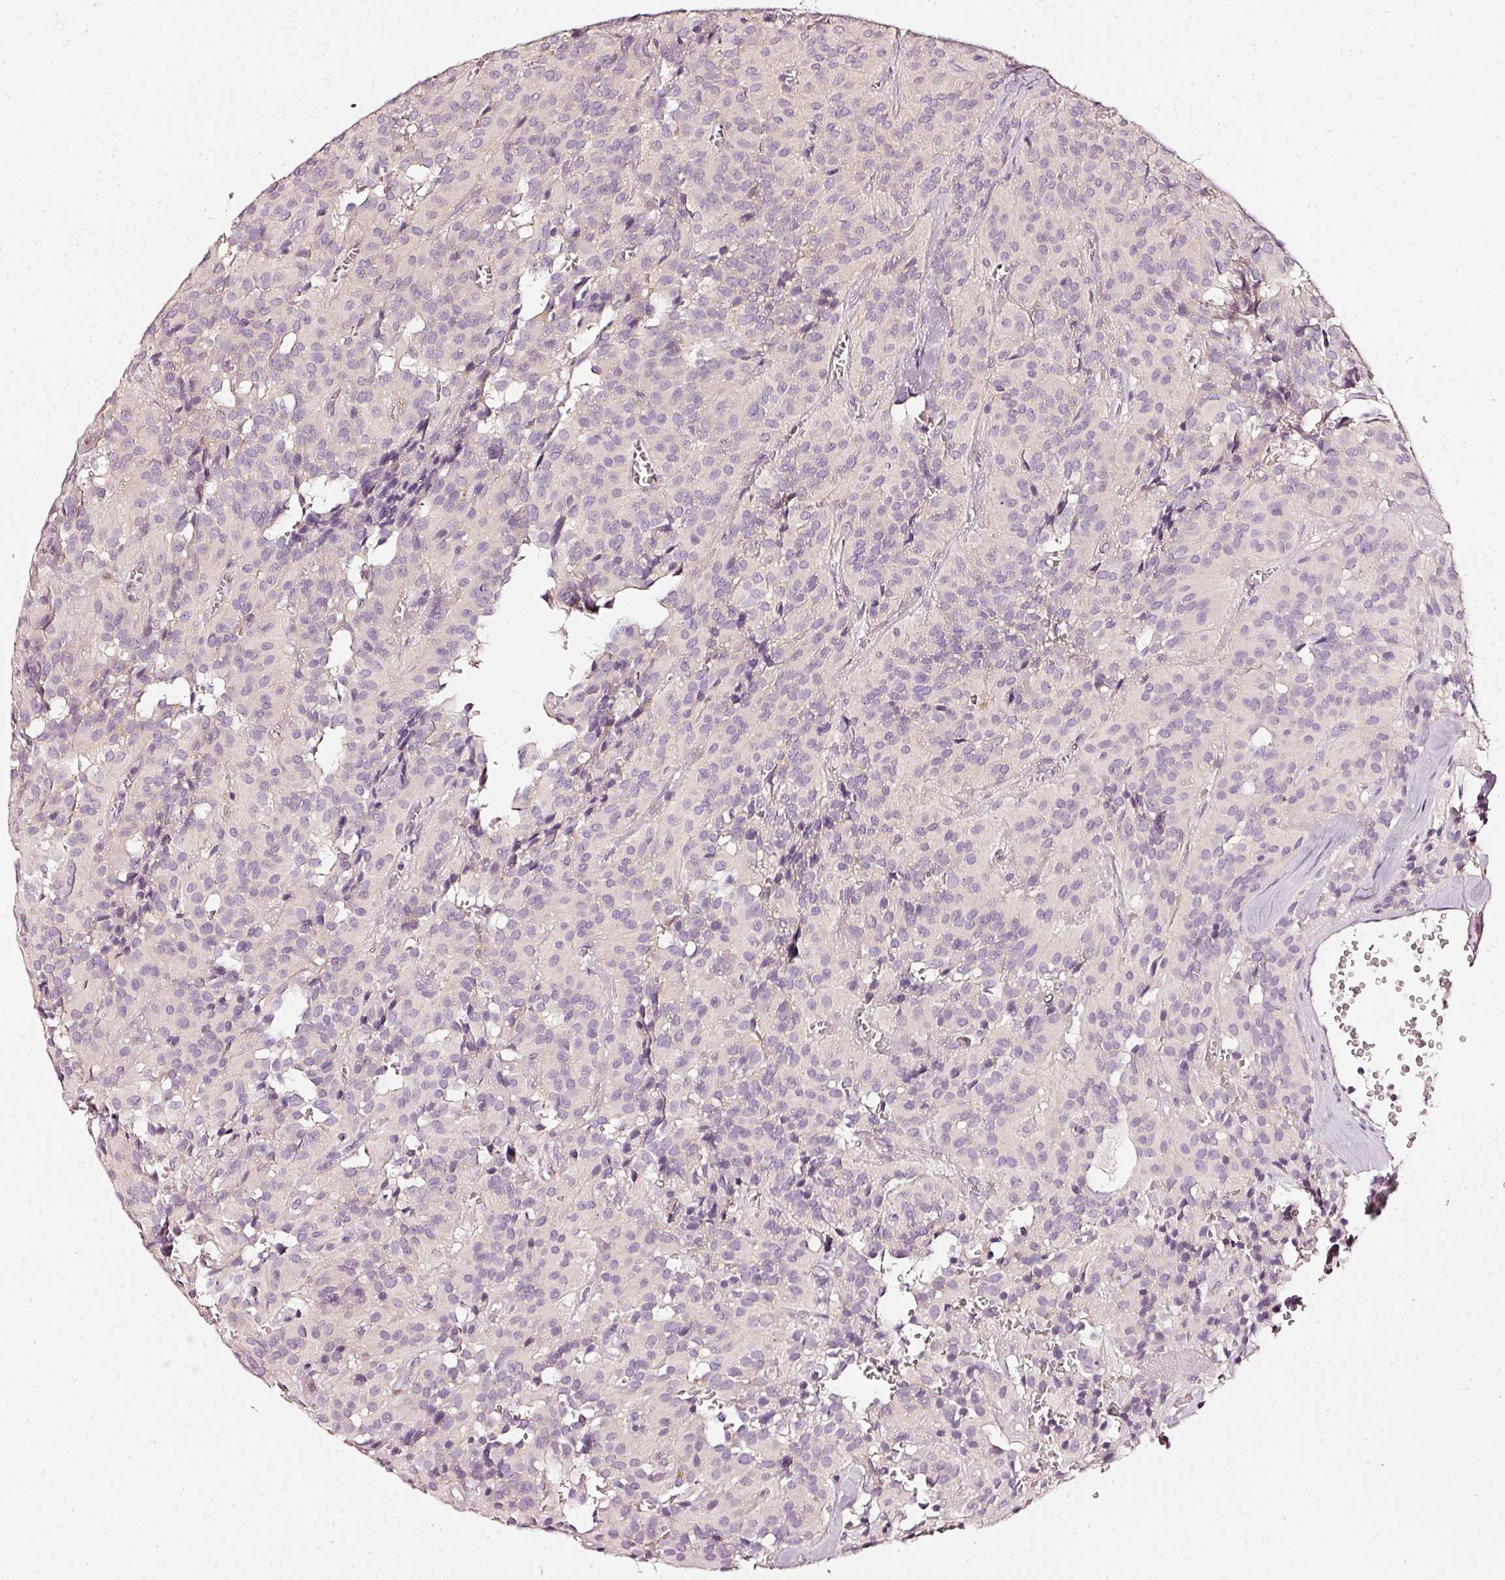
{"staining": {"intensity": "negative", "quantity": "none", "location": "none"}, "tissue": "glioma", "cell_type": "Tumor cells", "image_type": "cancer", "snomed": [{"axis": "morphology", "description": "Glioma, malignant, Low grade"}, {"axis": "topography", "description": "Brain"}], "caption": "High power microscopy micrograph of an immunohistochemistry (IHC) micrograph of glioma, revealing no significant expression in tumor cells. (DAB immunohistochemistry, high magnification).", "gene": "CNP", "patient": {"sex": "male", "age": 42}}